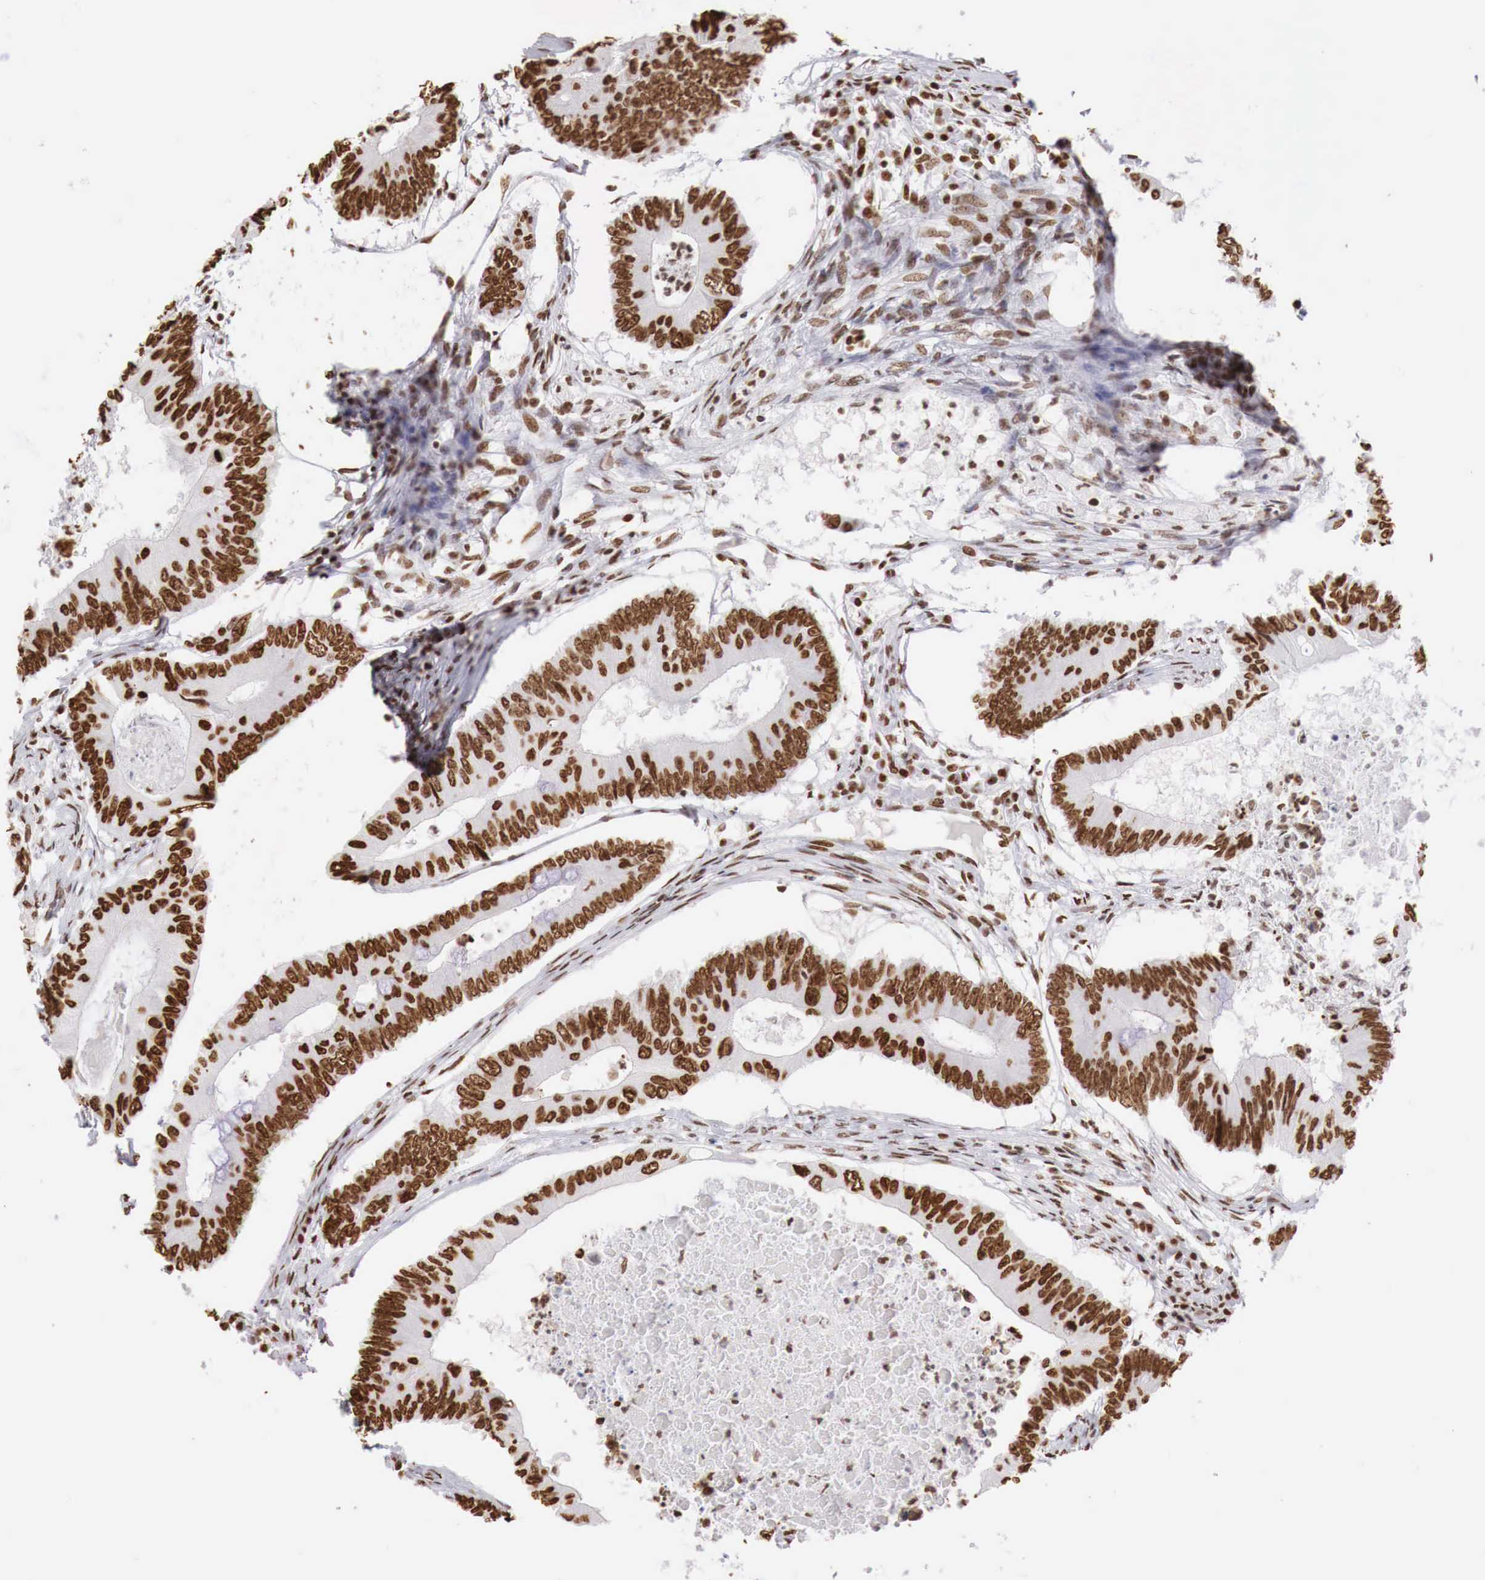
{"staining": {"intensity": "strong", "quantity": ">75%", "location": "nuclear"}, "tissue": "colorectal cancer", "cell_type": "Tumor cells", "image_type": "cancer", "snomed": [{"axis": "morphology", "description": "Adenocarcinoma, NOS"}, {"axis": "topography", "description": "Colon"}], "caption": "The image demonstrates staining of colorectal cancer (adenocarcinoma), revealing strong nuclear protein staining (brown color) within tumor cells.", "gene": "DKC1", "patient": {"sex": "male", "age": 65}}